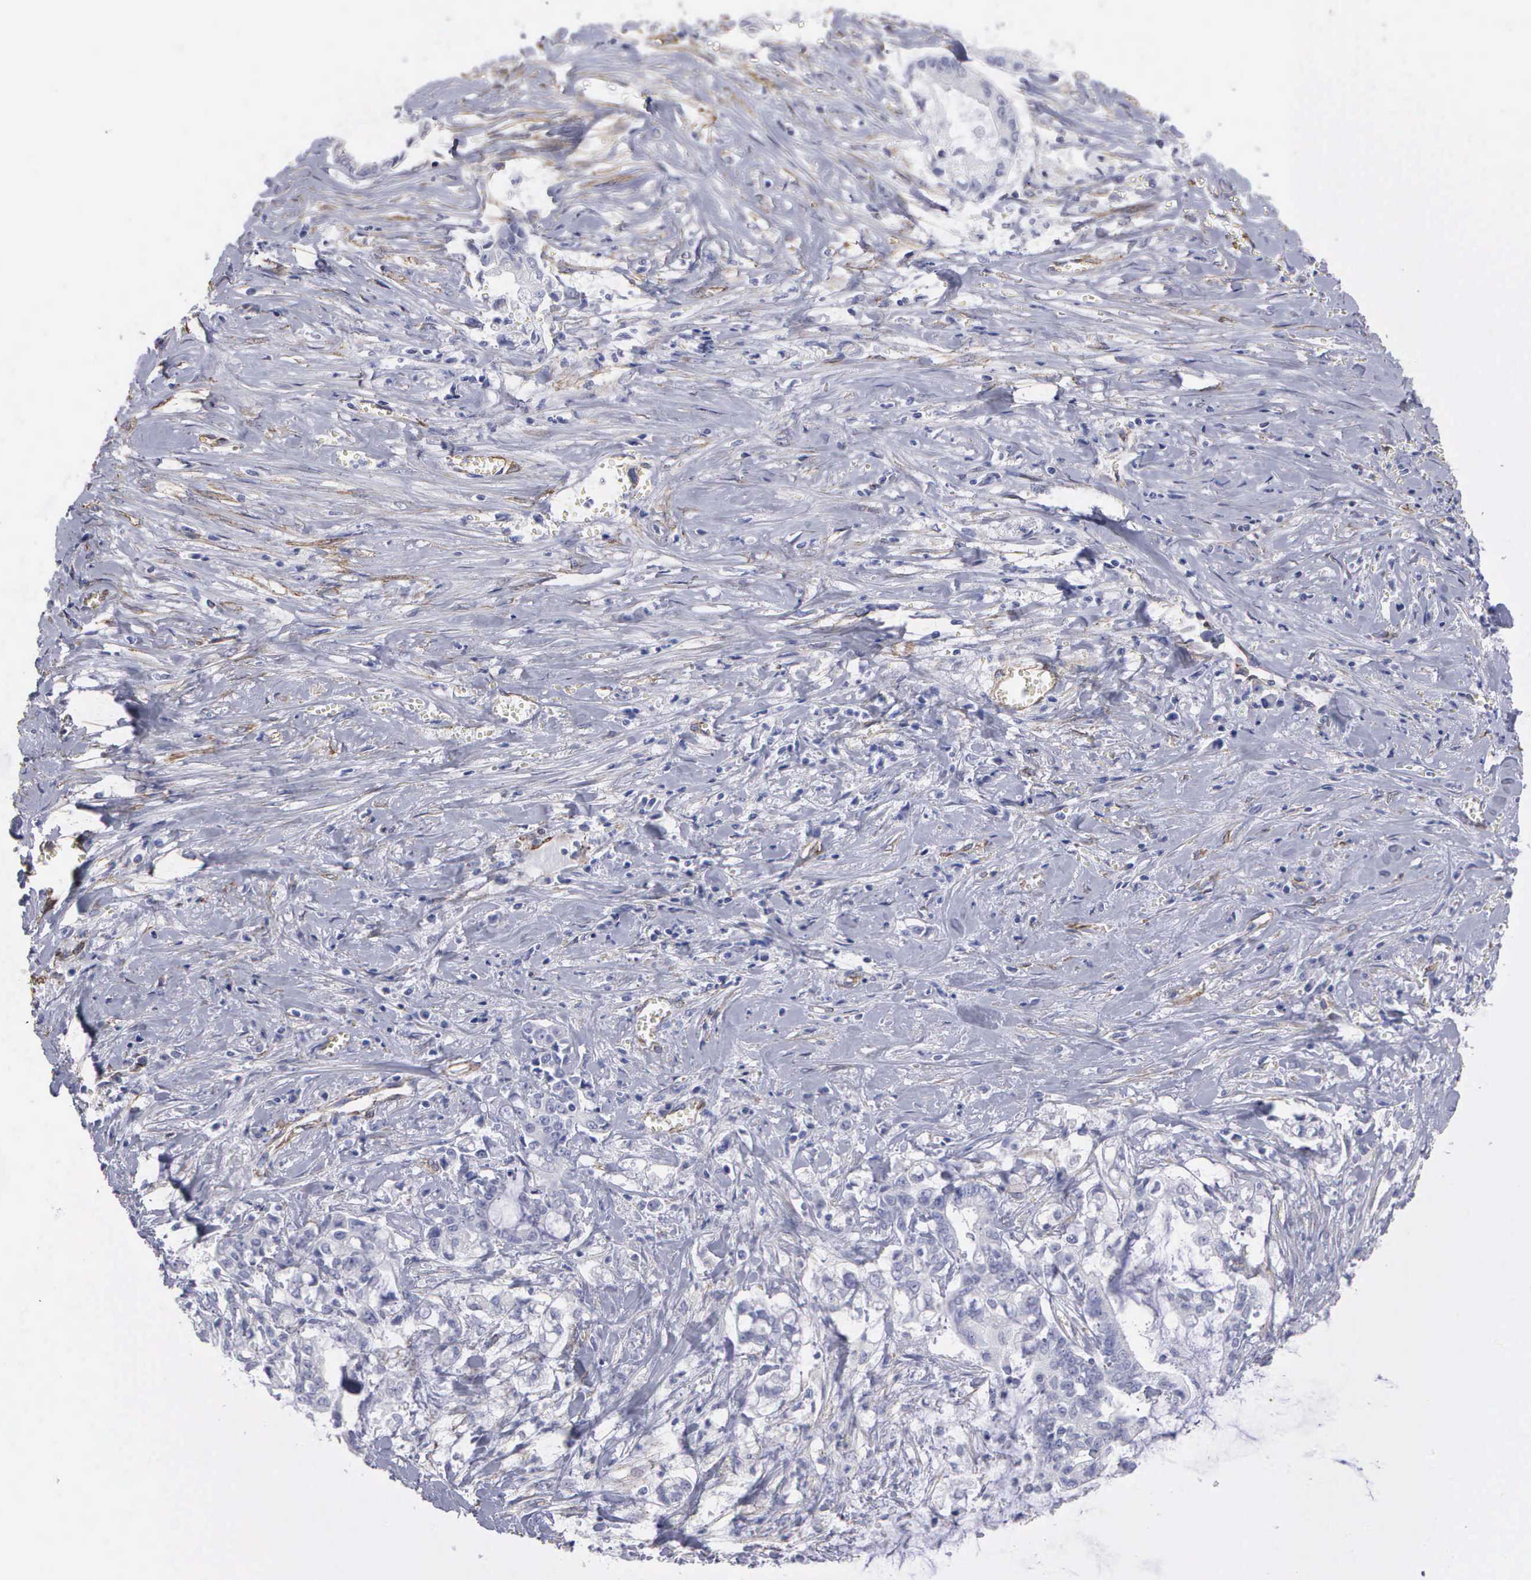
{"staining": {"intensity": "negative", "quantity": "none", "location": "none"}, "tissue": "liver cancer", "cell_type": "Tumor cells", "image_type": "cancer", "snomed": [{"axis": "morphology", "description": "Cholangiocarcinoma"}, {"axis": "topography", "description": "Liver"}], "caption": "Tumor cells show no significant protein expression in liver cancer. (DAB (3,3'-diaminobenzidine) IHC, high magnification).", "gene": "MAGEB10", "patient": {"sex": "male", "age": 57}}